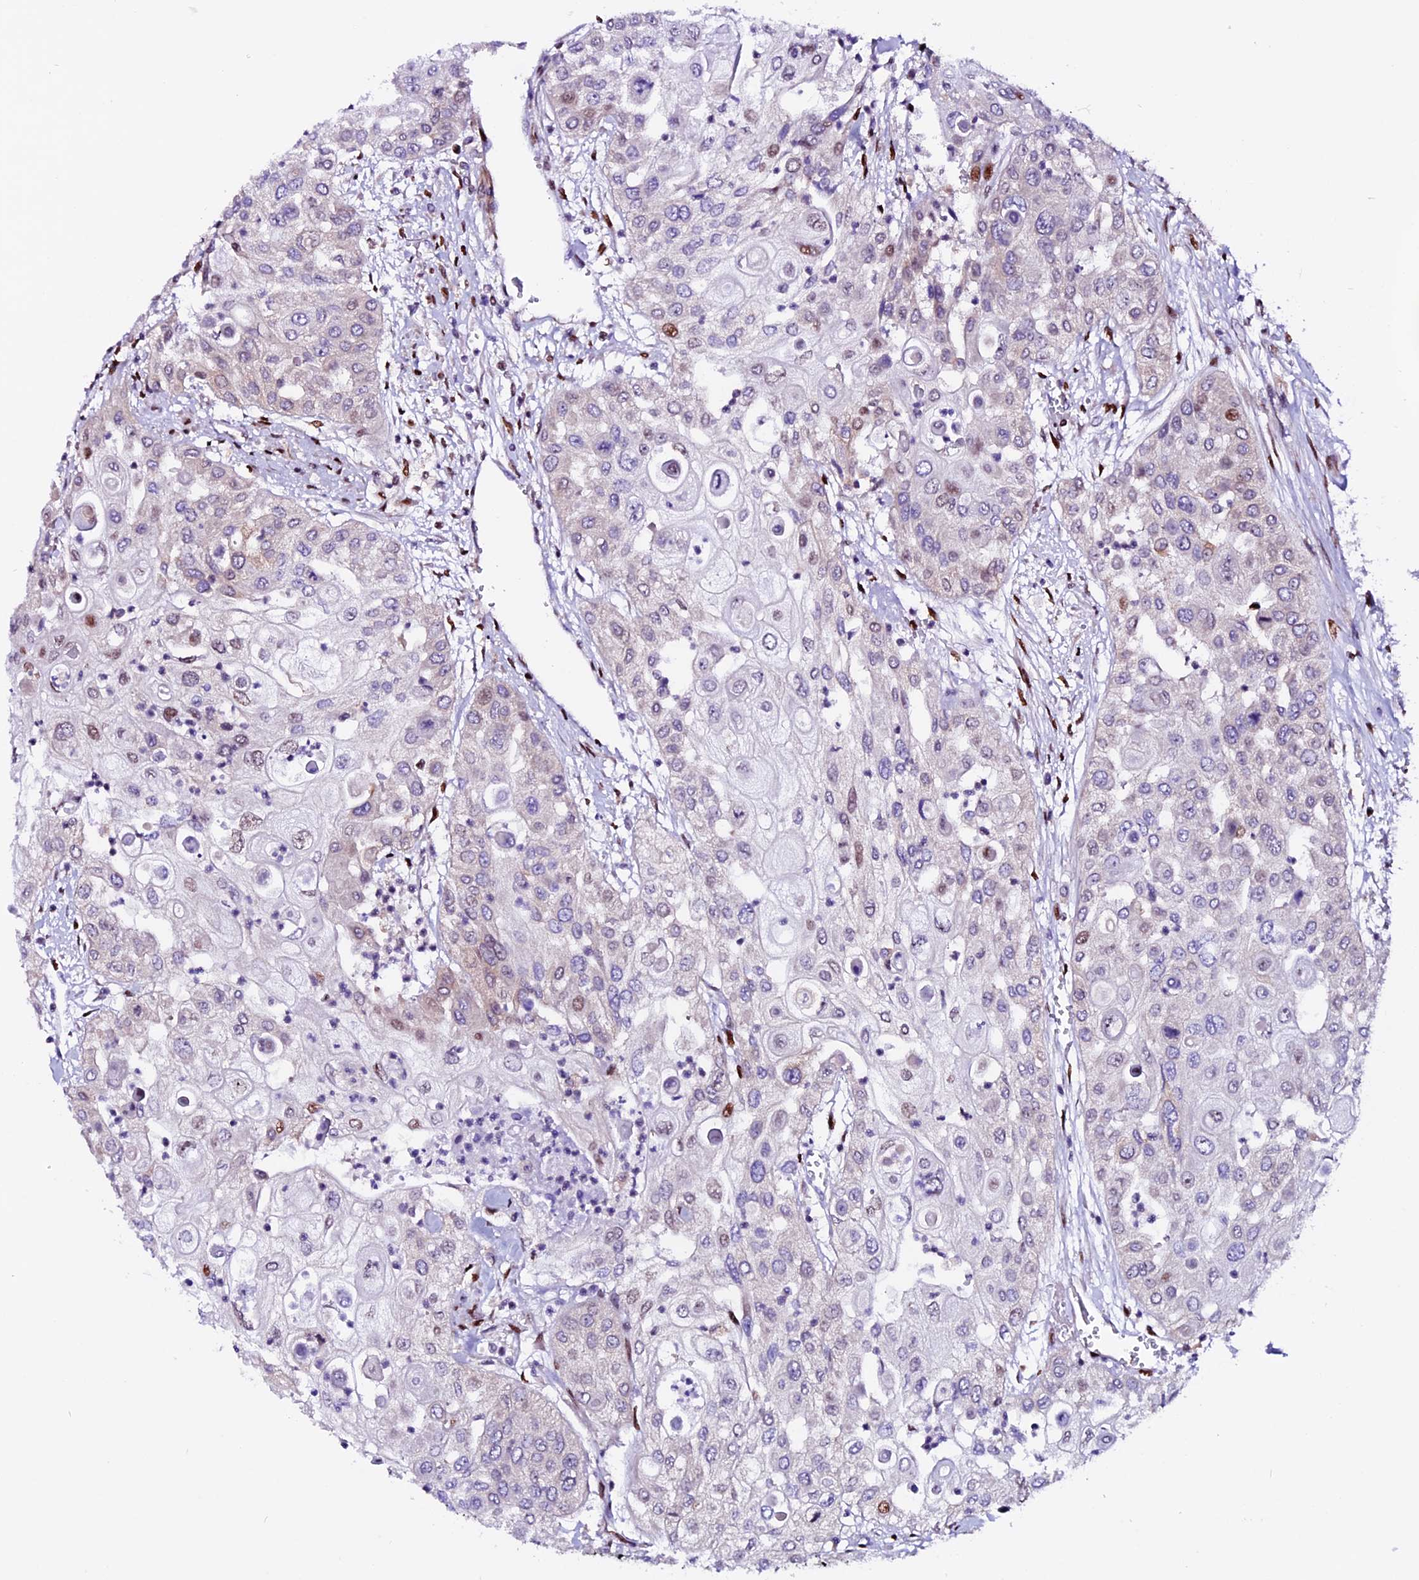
{"staining": {"intensity": "moderate", "quantity": "<25%", "location": "nuclear"}, "tissue": "urothelial cancer", "cell_type": "Tumor cells", "image_type": "cancer", "snomed": [{"axis": "morphology", "description": "Urothelial carcinoma, High grade"}, {"axis": "topography", "description": "Urinary bladder"}], "caption": "Urothelial cancer tissue reveals moderate nuclear staining in approximately <25% of tumor cells, visualized by immunohistochemistry.", "gene": "RINL", "patient": {"sex": "female", "age": 79}}